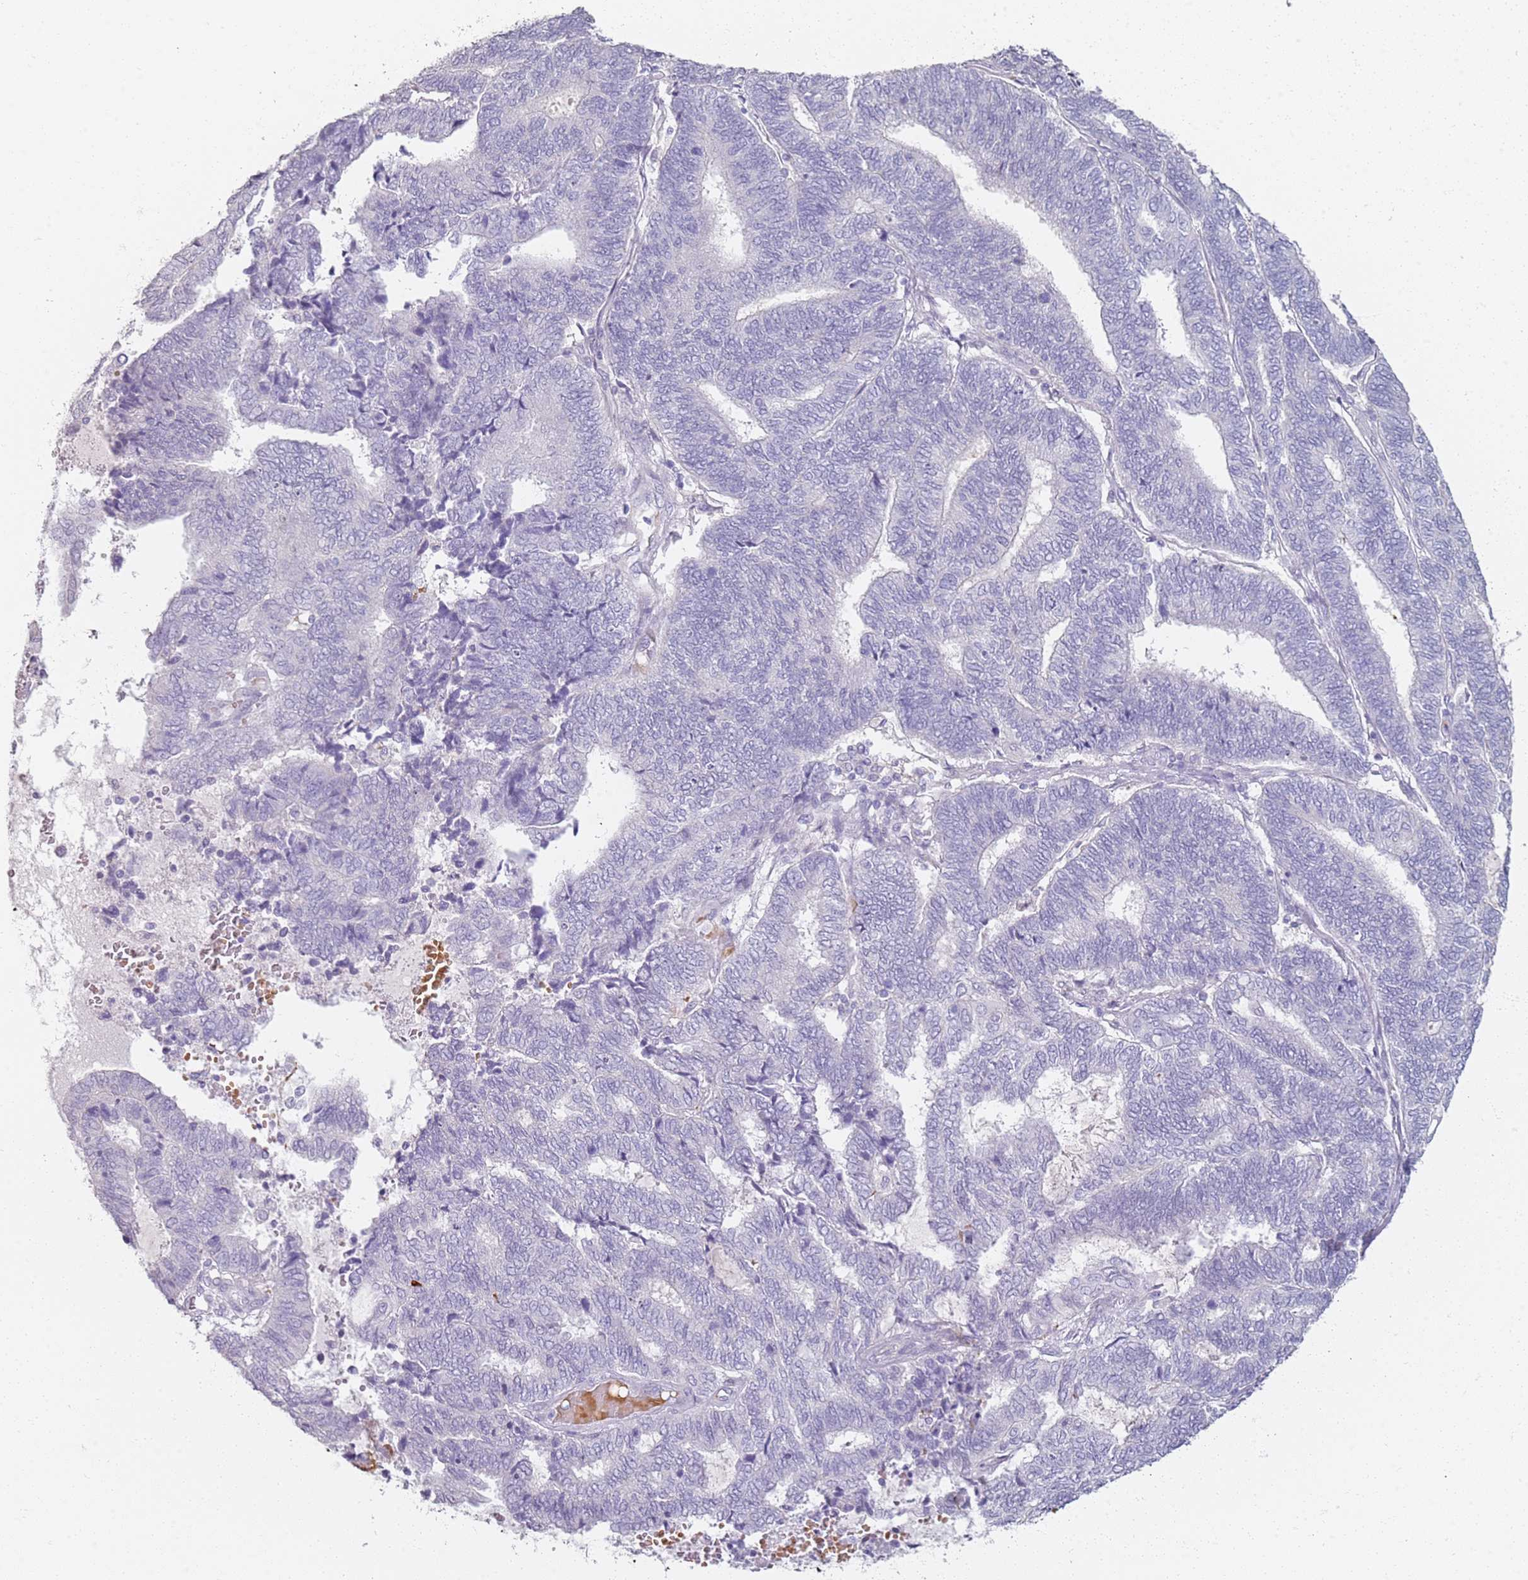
{"staining": {"intensity": "negative", "quantity": "none", "location": "none"}, "tissue": "endometrial cancer", "cell_type": "Tumor cells", "image_type": "cancer", "snomed": [{"axis": "morphology", "description": "Adenocarcinoma, NOS"}, {"axis": "topography", "description": "Uterus"}, {"axis": "topography", "description": "Endometrium"}], "caption": "This is an IHC photomicrograph of endometrial cancer (adenocarcinoma). There is no staining in tumor cells.", "gene": "CD40LG", "patient": {"sex": "female", "age": 70}}